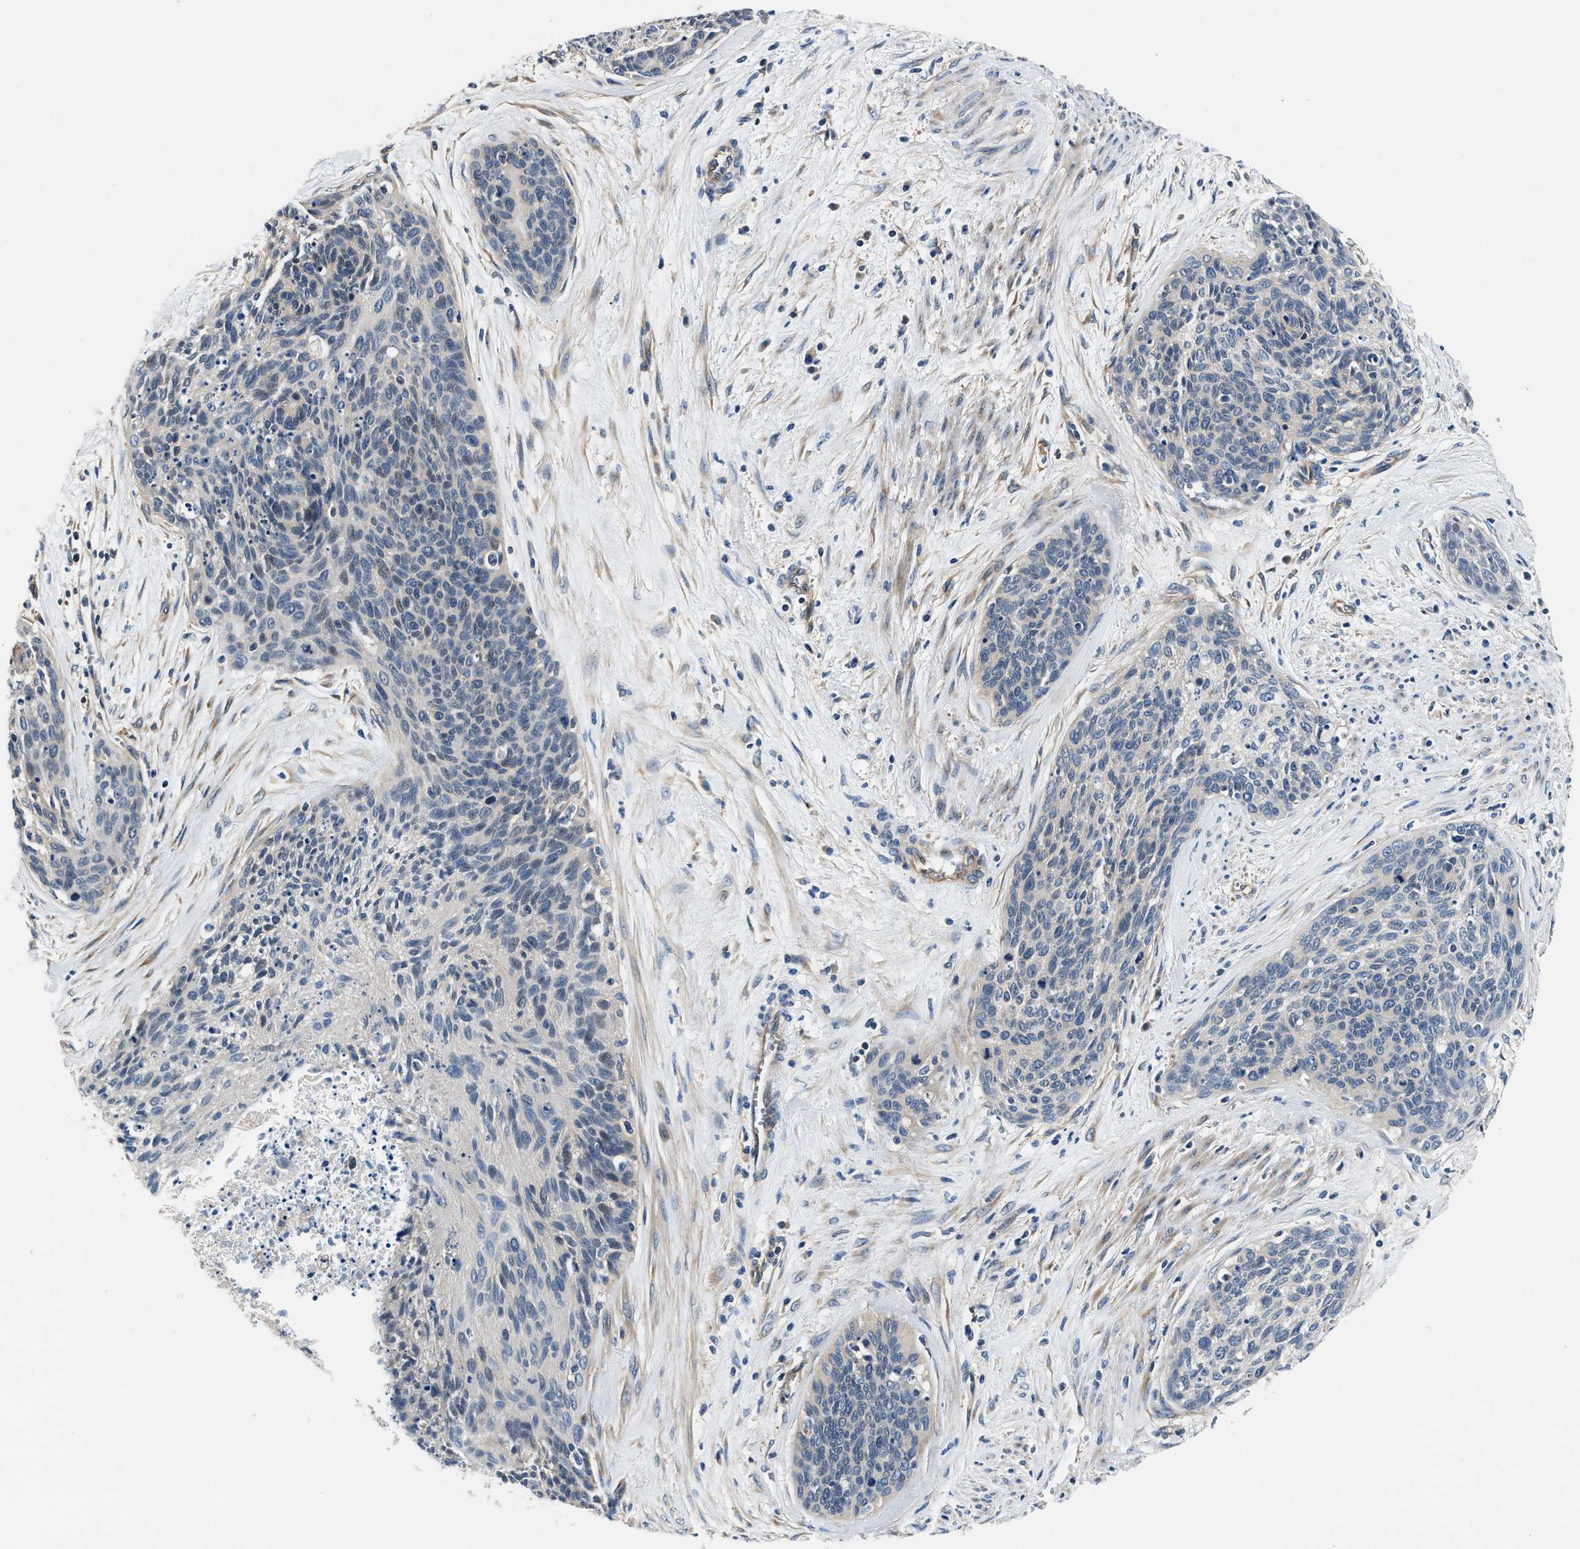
{"staining": {"intensity": "negative", "quantity": "none", "location": "none"}, "tissue": "cervical cancer", "cell_type": "Tumor cells", "image_type": "cancer", "snomed": [{"axis": "morphology", "description": "Squamous cell carcinoma, NOS"}, {"axis": "topography", "description": "Cervix"}], "caption": "The IHC photomicrograph has no significant expression in tumor cells of squamous cell carcinoma (cervical) tissue. (DAB (3,3'-diaminobenzidine) immunohistochemistry, high magnification).", "gene": "TEX2", "patient": {"sex": "female", "age": 55}}